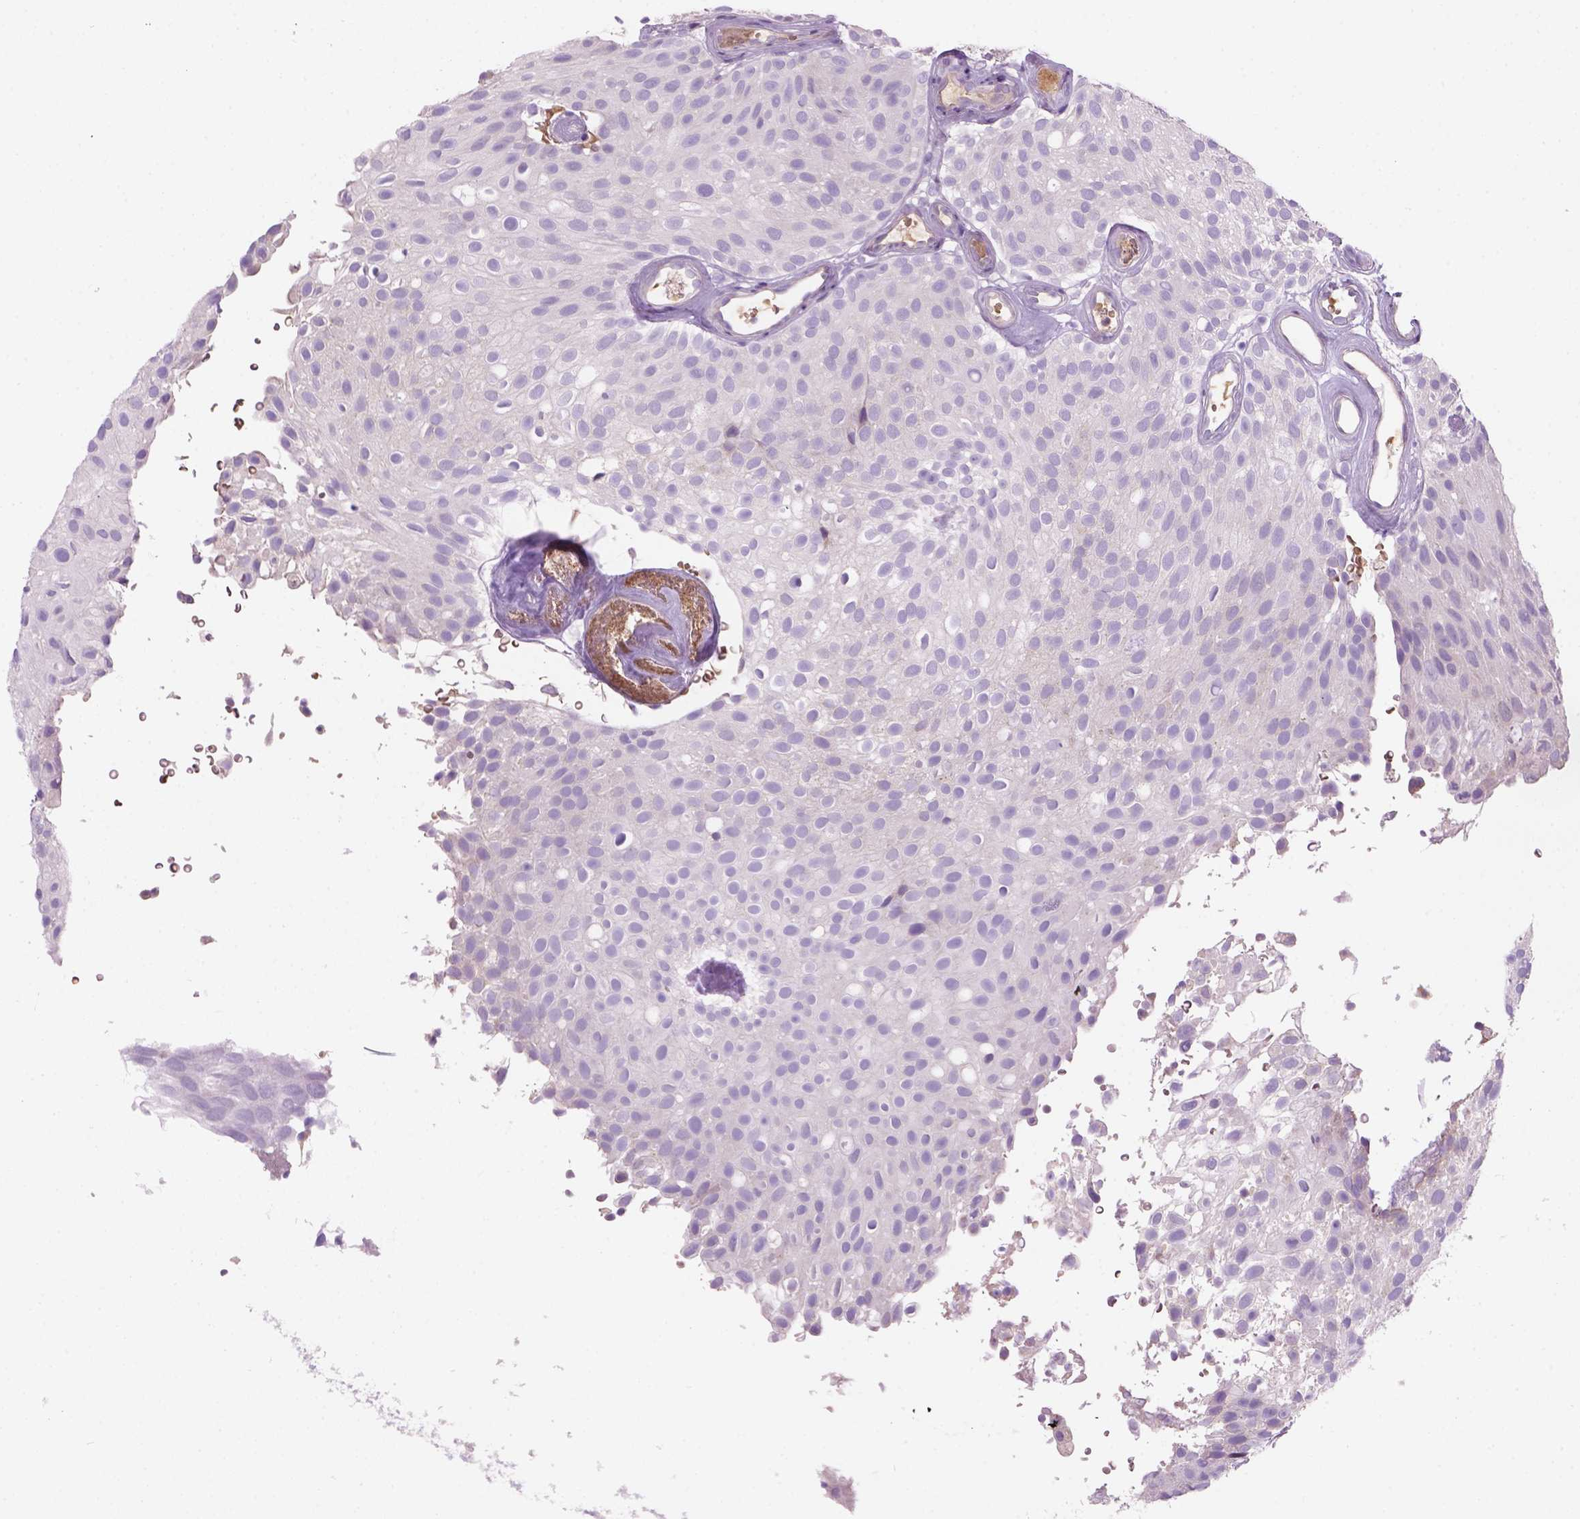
{"staining": {"intensity": "negative", "quantity": "none", "location": "none"}, "tissue": "urothelial cancer", "cell_type": "Tumor cells", "image_type": "cancer", "snomed": [{"axis": "morphology", "description": "Urothelial carcinoma, Low grade"}, {"axis": "topography", "description": "Urinary bladder"}], "caption": "The immunohistochemistry (IHC) micrograph has no significant staining in tumor cells of low-grade urothelial carcinoma tissue.", "gene": "CD84", "patient": {"sex": "male", "age": 78}}